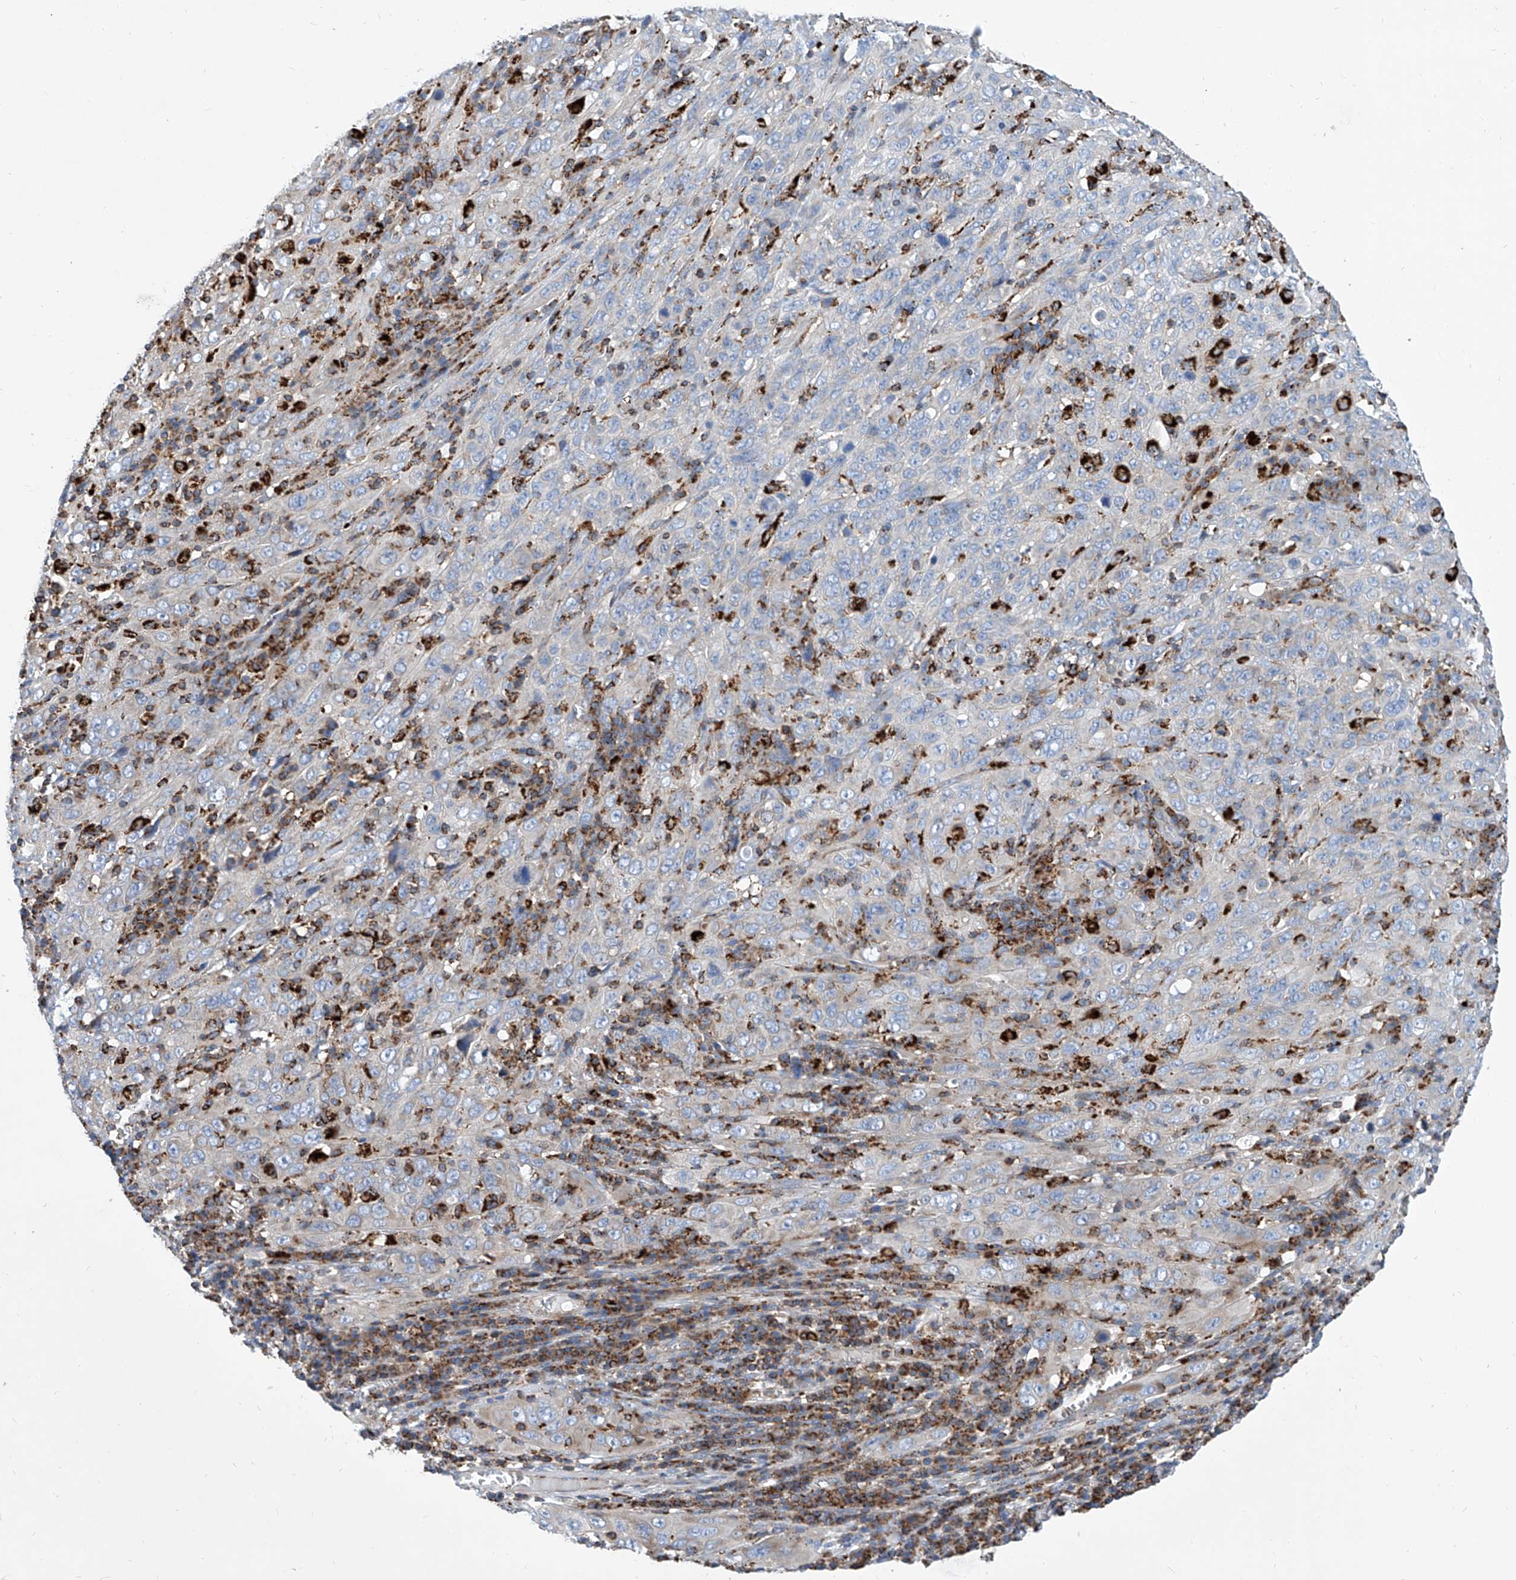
{"staining": {"intensity": "negative", "quantity": "none", "location": "none"}, "tissue": "cervical cancer", "cell_type": "Tumor cells", "image_type": "cancer", "snomed": [{"axis": "morphology", "description": "Squamous cell carcinoma, NOS"}, {"axis": "topography", "description": "Cervix"}], "caption": "Tumor cells show no significant positivity in cervical cancer (squamous cell carcinoma).", "gene": "CPNE5", "patient": {"sex": "female", "age": 46}}